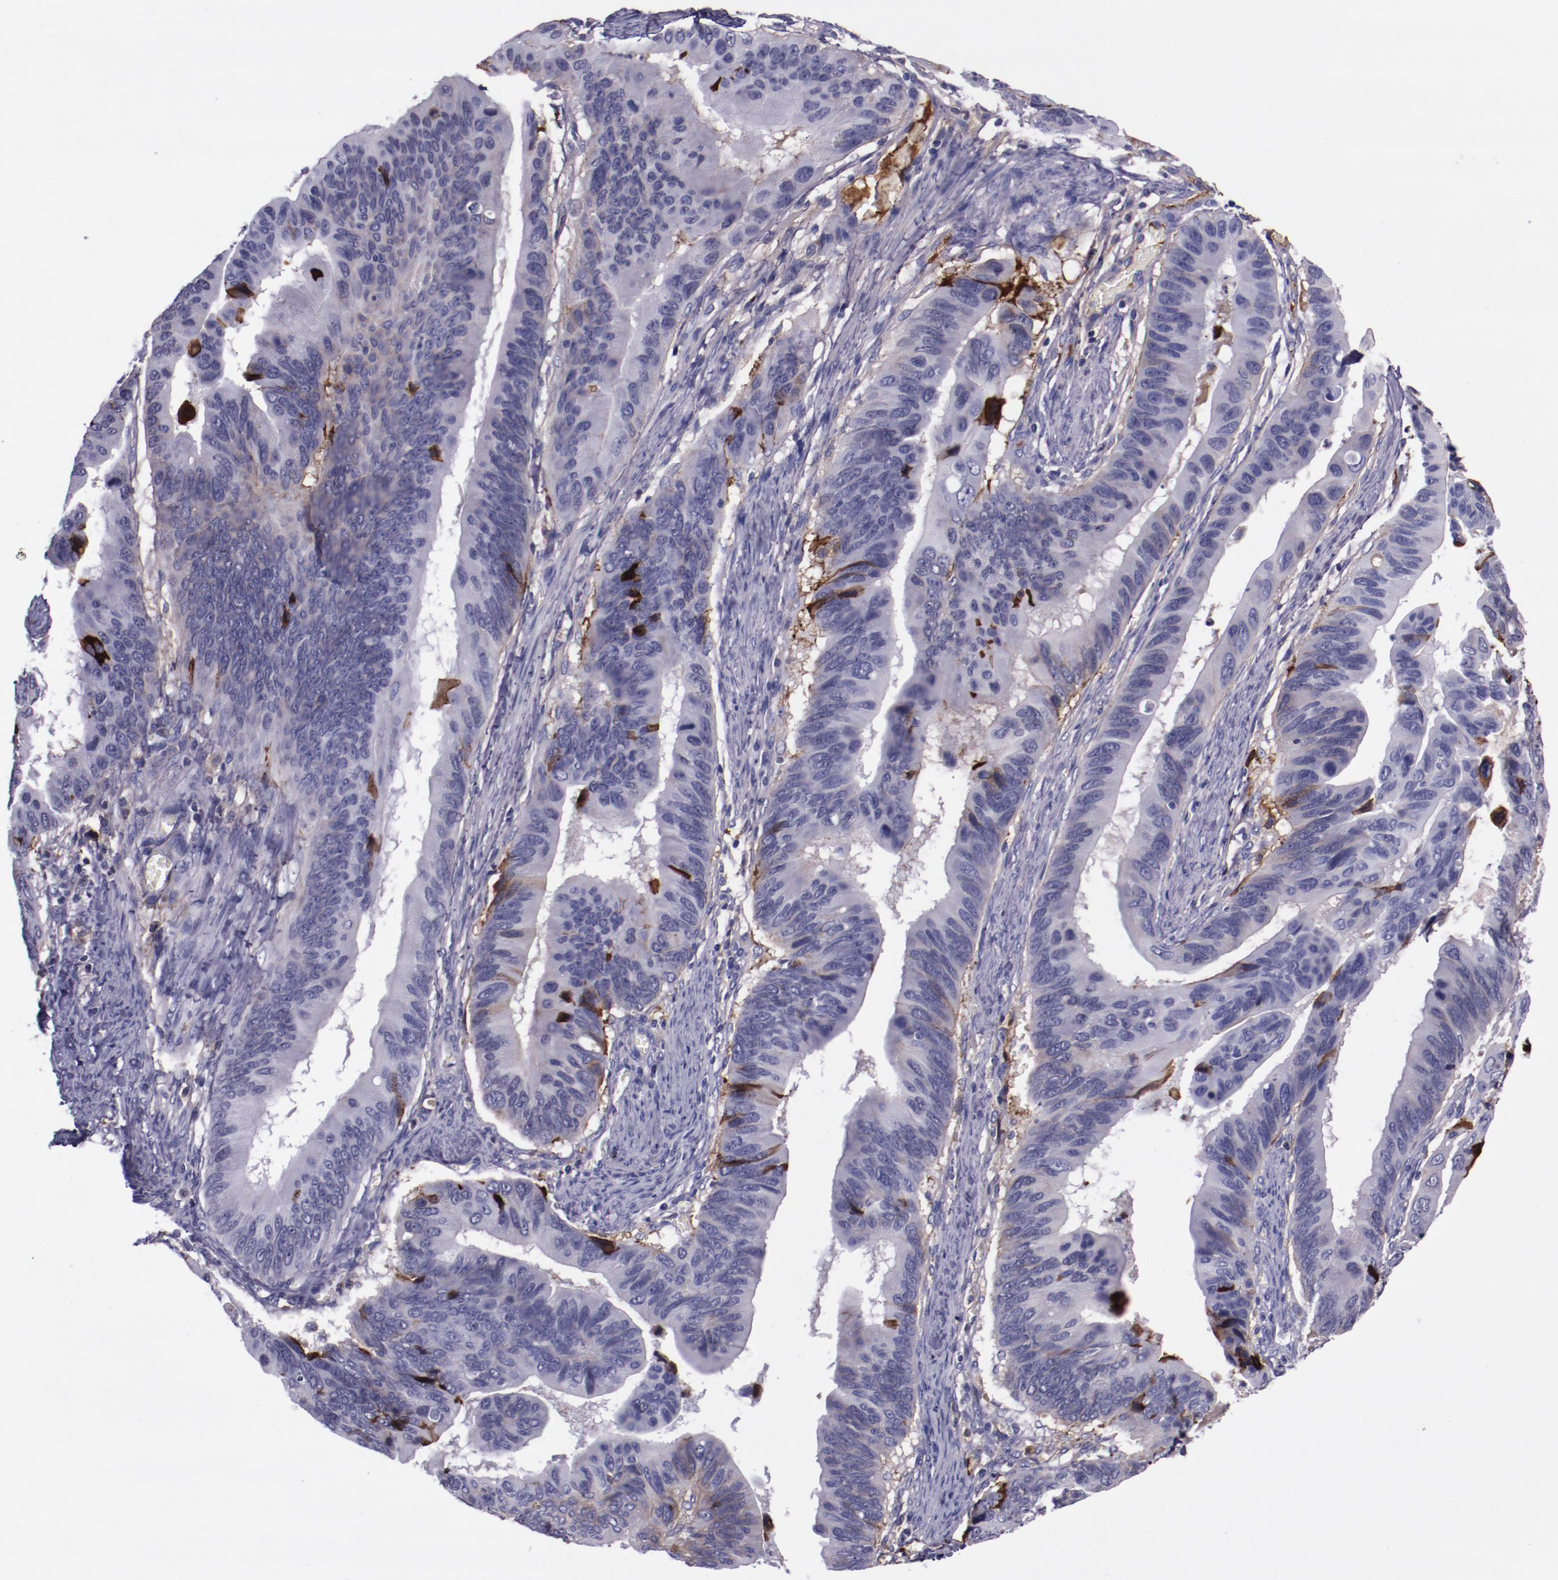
{"staining": {"intensity": "moderate", "quantity": "25%-75%", "location": "cytoplasmic/membranous"}, "tissue": "stomach cancer", "cell_type": "Tumor cells", "image_type": "cancer", "snomed": [{"axis": "morphology", "description": "Adenocarcinoma, NOS"}, {"axis": "topography", "description": "Stomach, upper"}], "caption": "Protein staining of stomach cancer (adenocarcinoma) tissue shows moderate cytoplasmic/membranous staining in about 25%-75% of tumor cells.", "gene": "APOH", "patient": {"sex": "male", "age": 80}}